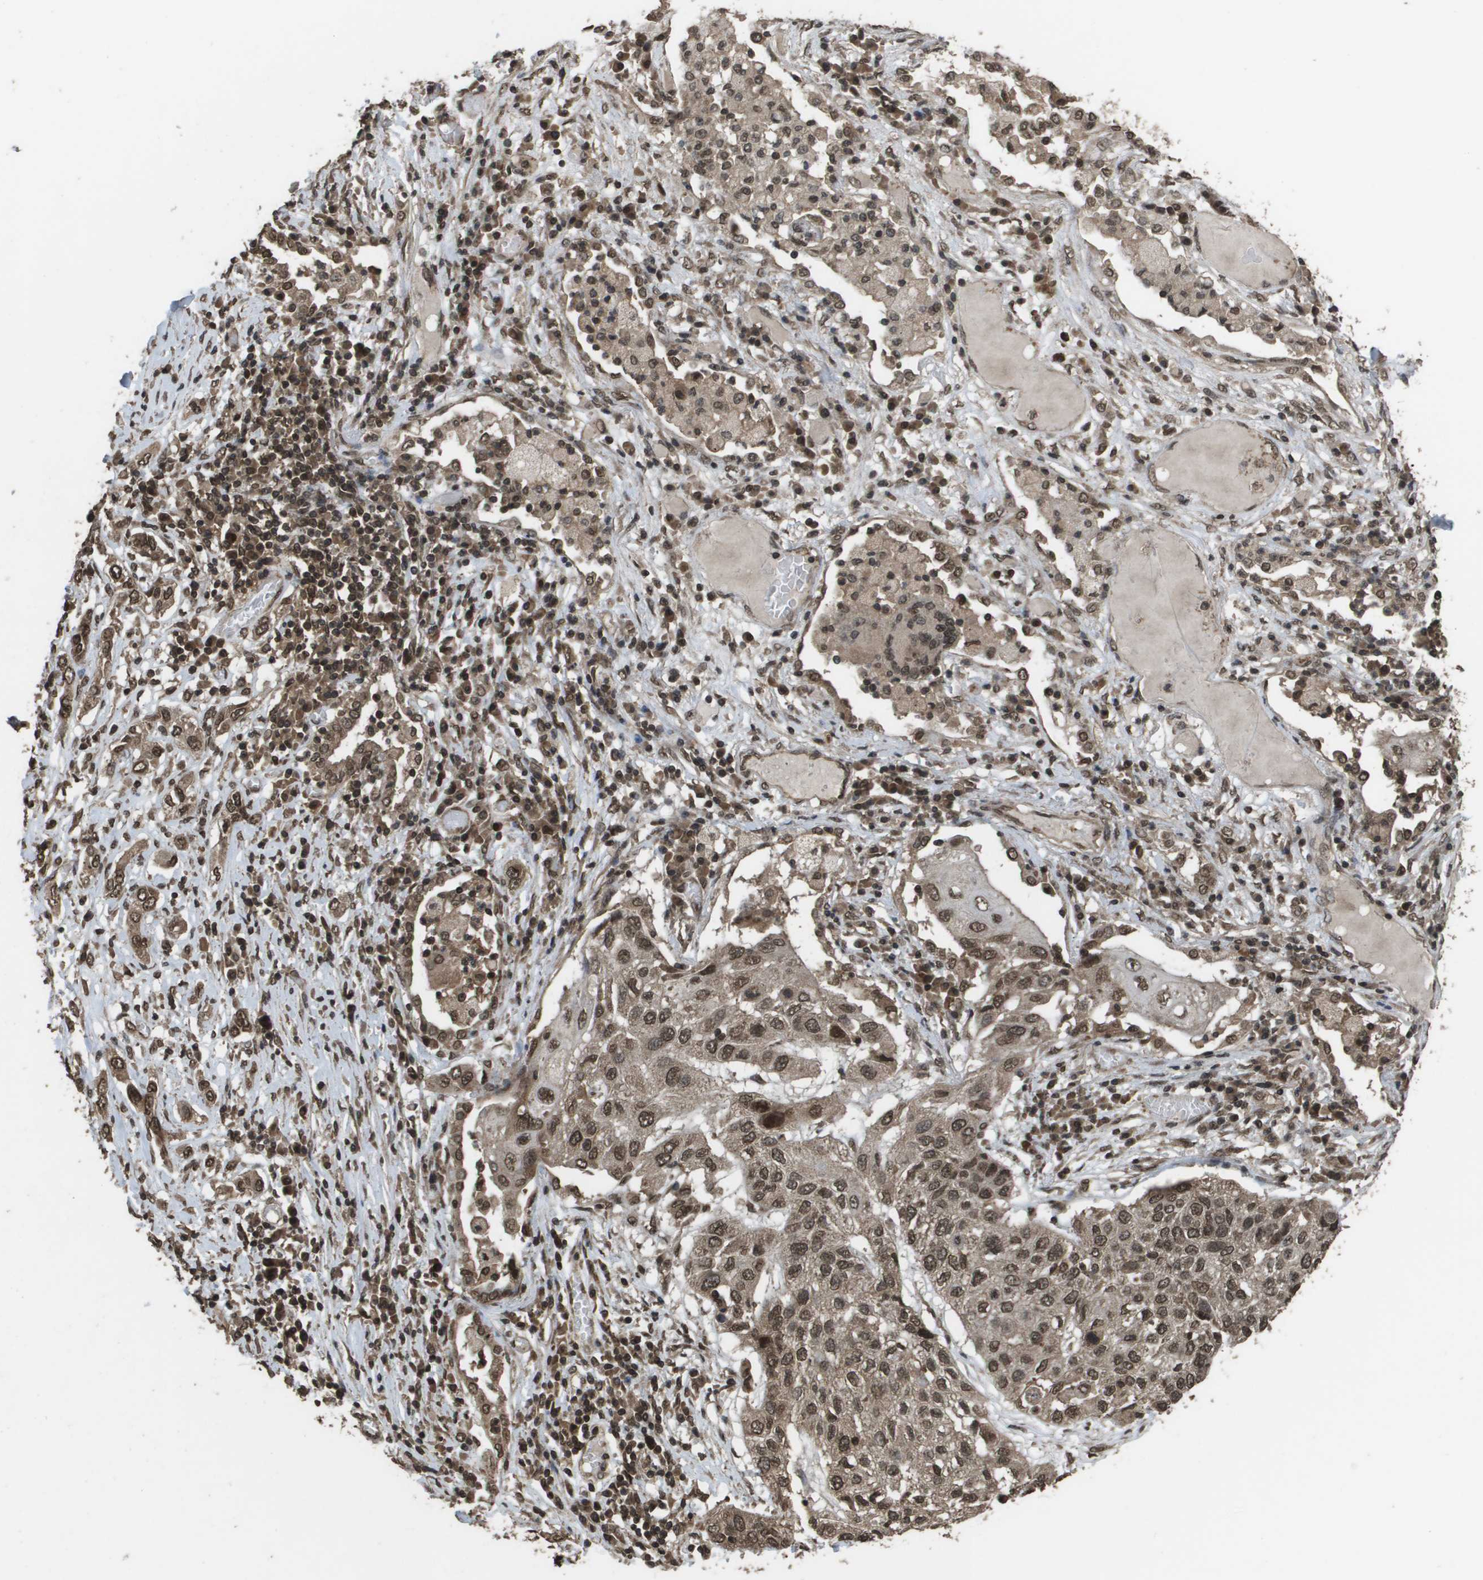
{"staining": {"intensity": "moderate", "quantity": ">75%", "location": "cytoplasmic/membranous,nuclear"}, "tissue": "lung cancer", "cell_type": "Tumor cells", "image_type": "cancer", "snomed": [{"axis": "morphology", "description": "Squamous cell carcinoma, NOS"}, {"axis": "topography", "description": "Lung"}], "caption": "Moderate cytoplasmic/membranous and nuclear protein expression is appreciated in approximately >75% of tumor cells in squamous cell carcinoma (lung).", "gene": "AXIN2", "patient": {"sex": "male", "age": 71}}